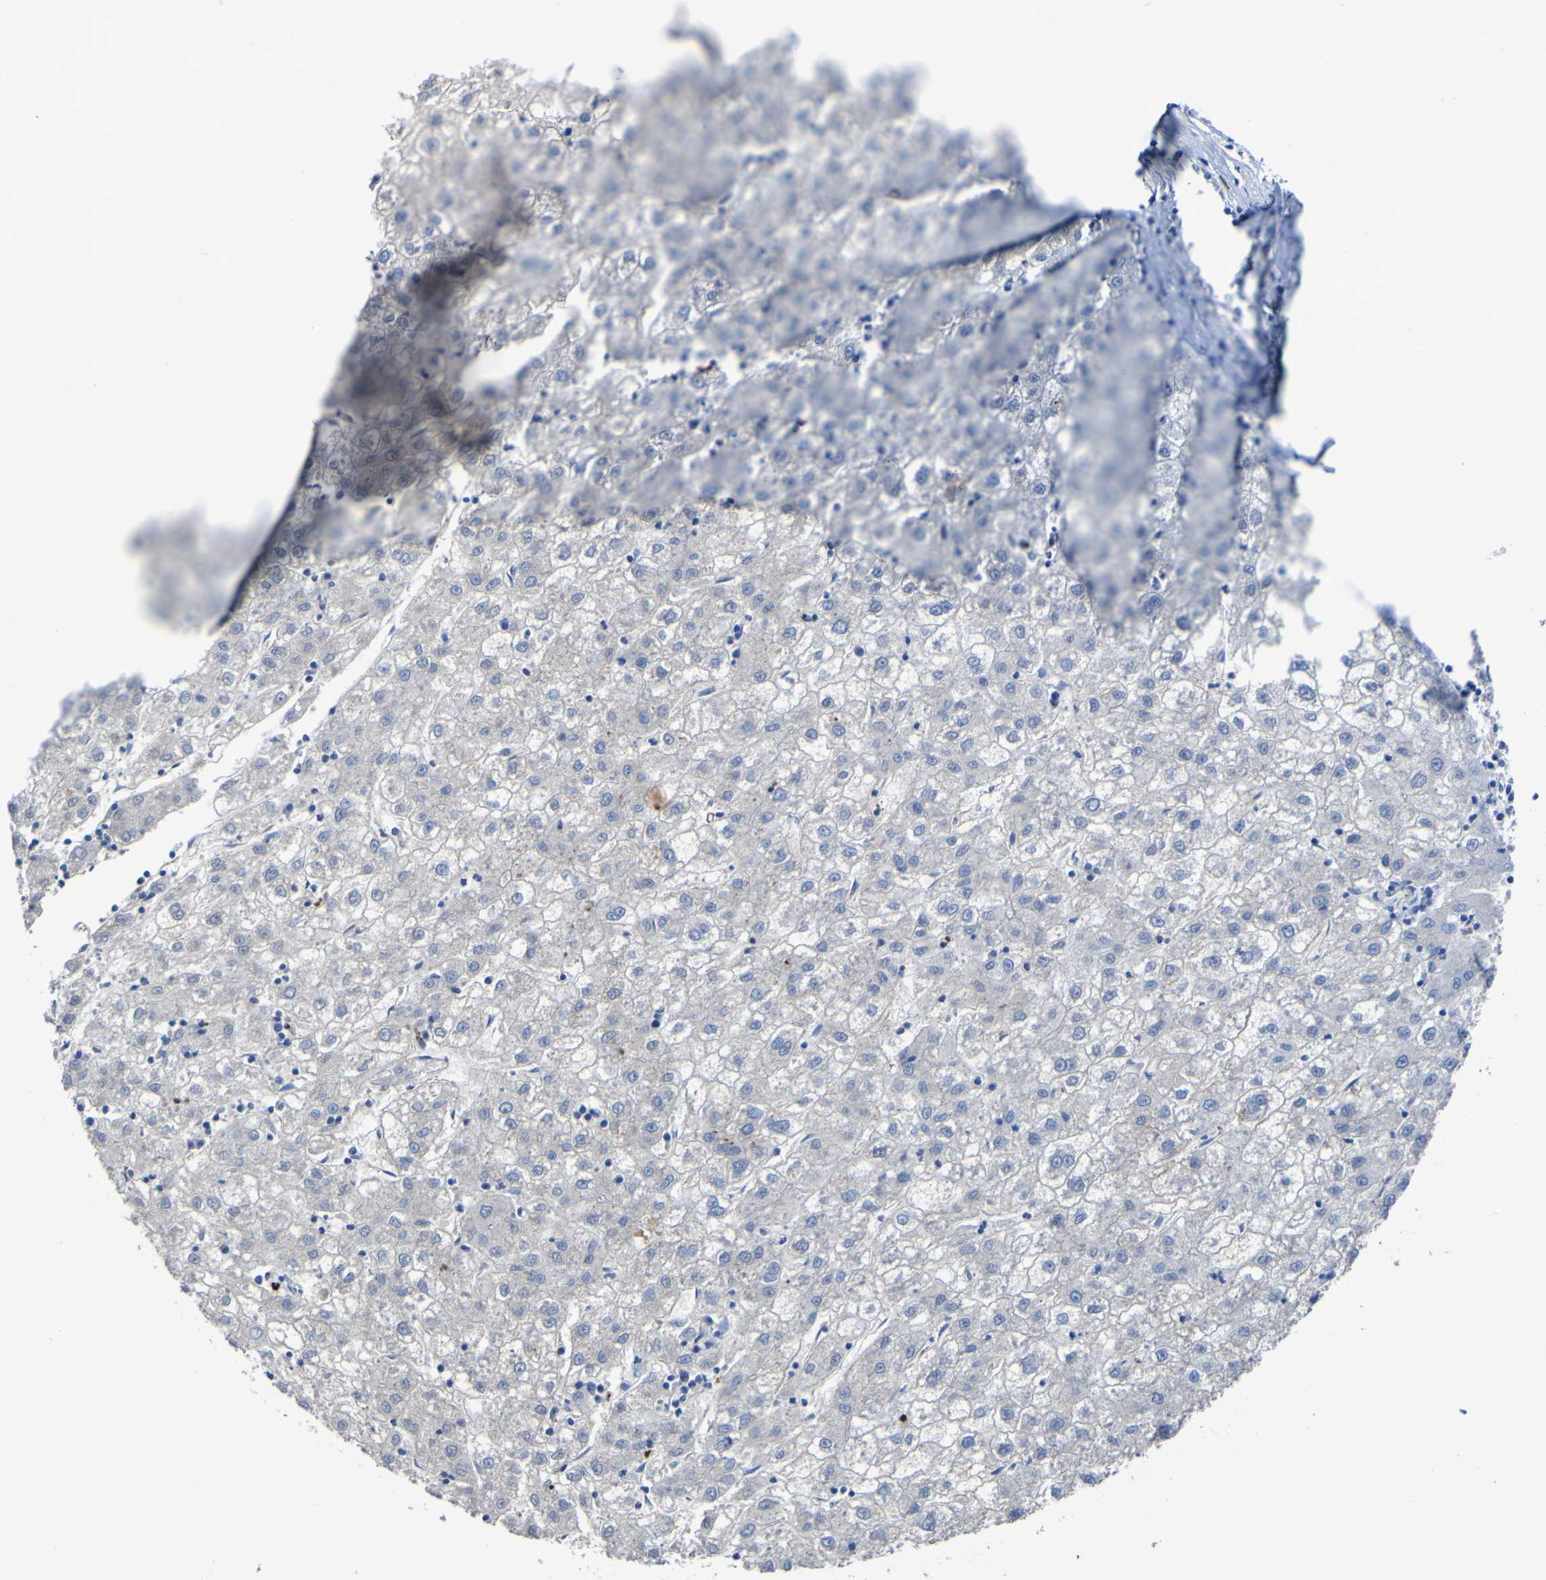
{"staining": {"intensity": "negative", "quantity": "none", "location": "none"}, "tissue": "liver cancer", "cell_type": "Tumor cells", "image_type": "cancer", "snomed": [{"axis": "morphology", "description": "Carcinoma, Hepatocellular, NOS"}, {"axis": "topography", "description": "Liver"}], "caption": "Liver cancer stained for a protein using immunohistochemistry displays no positivity tumor cells.", "gene": "AGO4", "patient": {"sex": "male", "age": 72}}